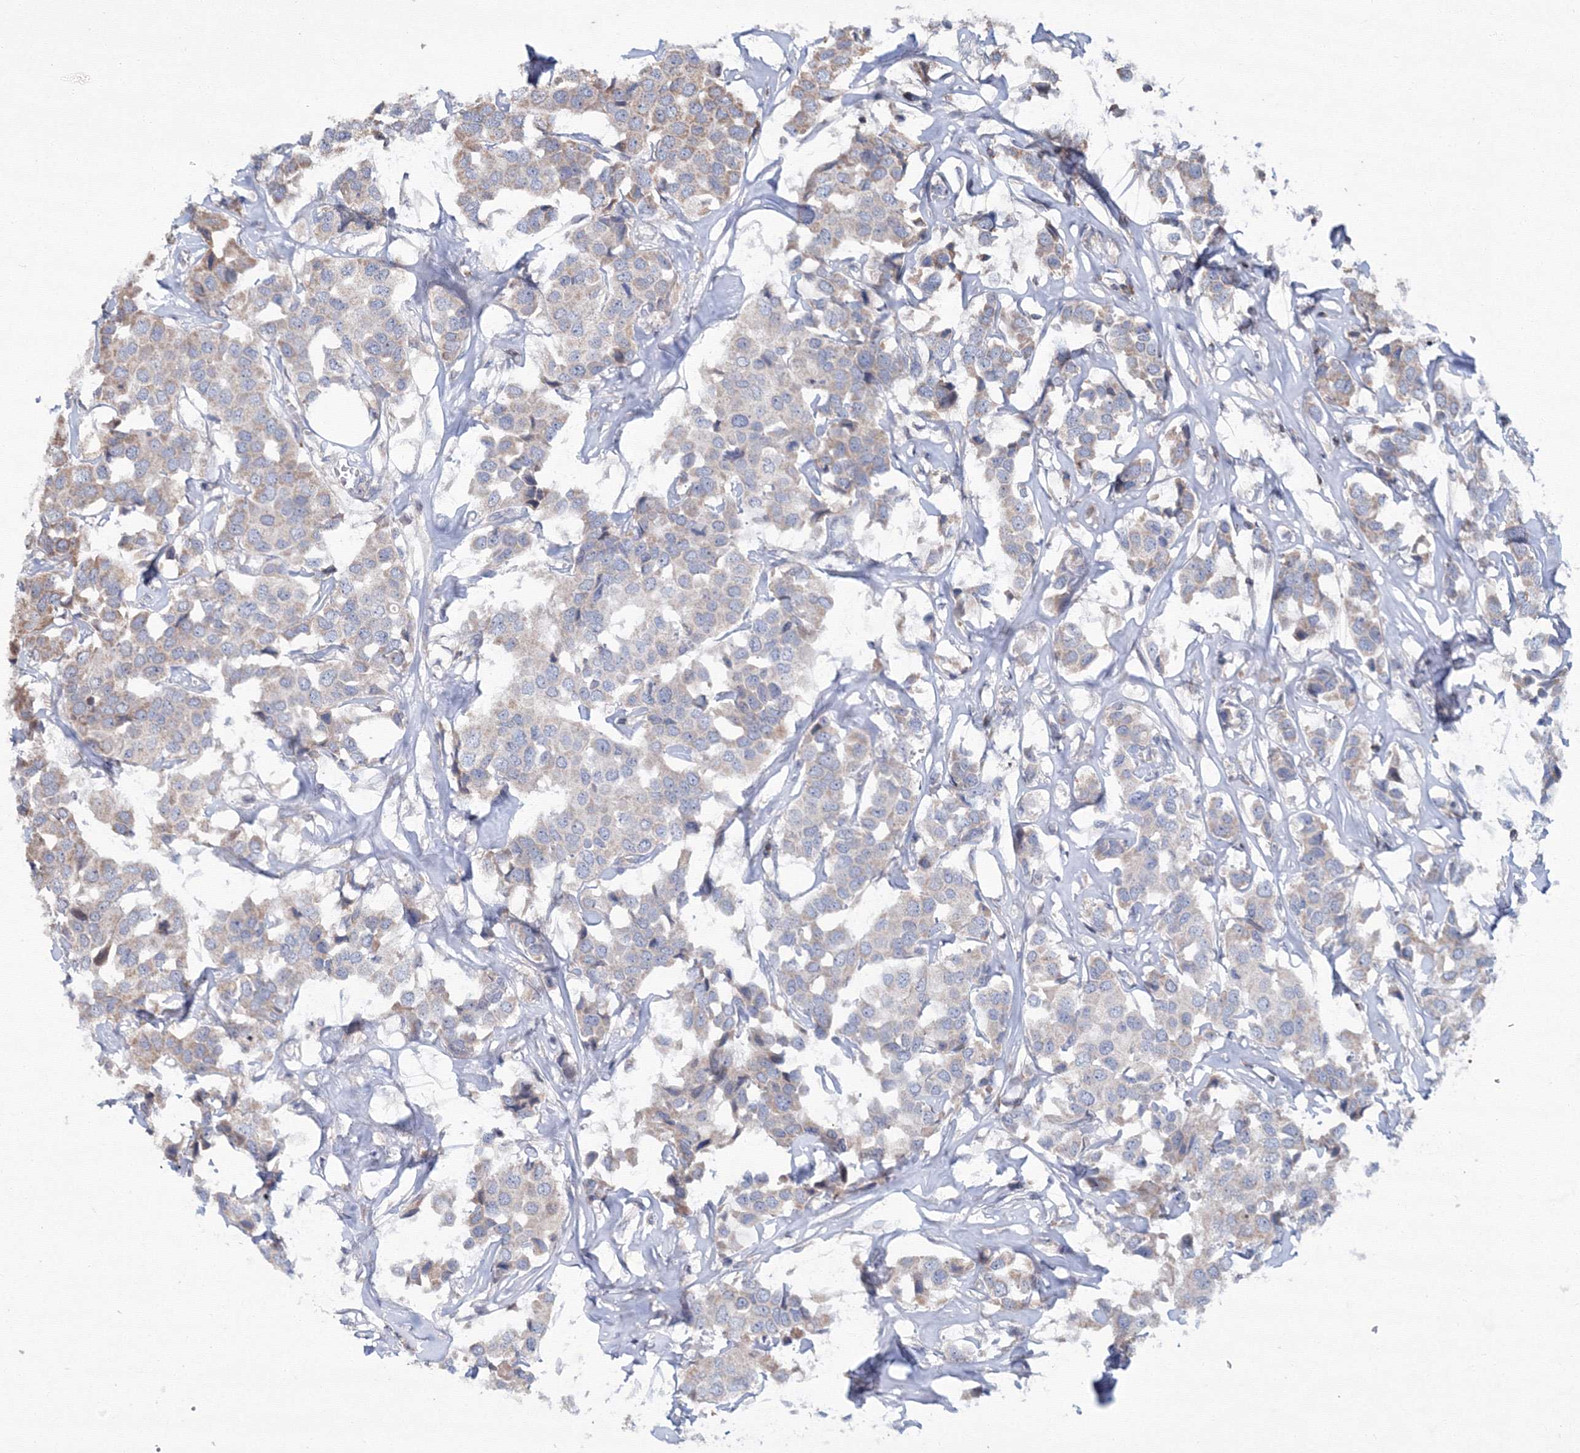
{"staining": {"intensity": "weak", "quantity": "<25%", "location": "cytoplasmic/membranous"}, "tissue": "breast cancer", "cell_type": "Tumor cells", "image_type": "cancer", "snomed": [{"axis": "morphology", "description": "Duct carcinoma"}, {"axis": "topography", "description": "Breast"}], "caption": "DAB immunohistochemical staining of human infiltrating ductal carcinoma (breast) displays no significant positivity in tumor cells.", "gene": "MKRN2", "patient": {"sex": "female", "age": 80}}